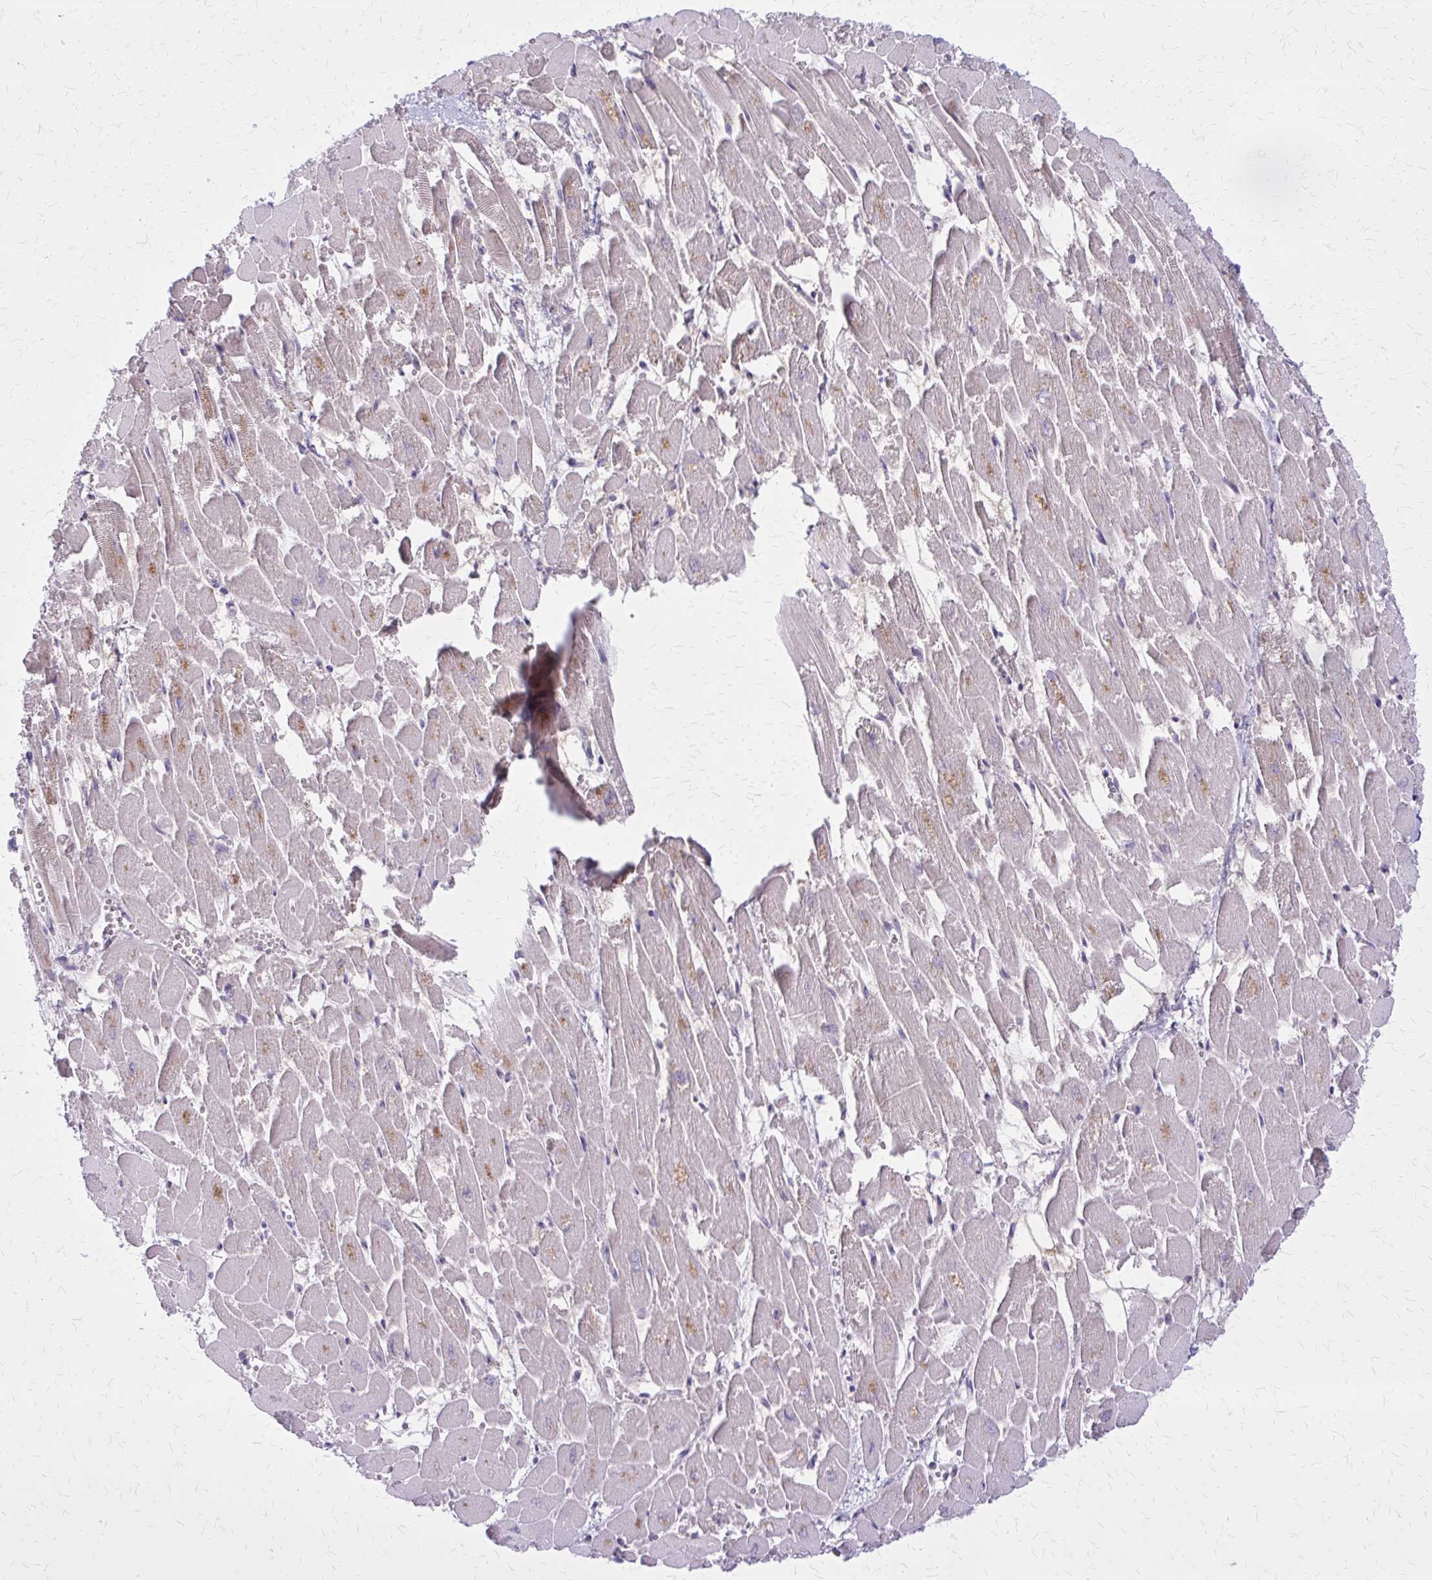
{"staining": {"intensity": "weak", "quantity": "<25%", "location": "cytoplasmic/membranous"}, "tissue": "heart muscle", "cell_type": "Cardiomyocytes", "image_type": "normal", "snomed": [{"axis": "morphology", "description": "Normal tissue, NOS"}, {"axis": "topography", "description": "Heart"}], "caption": "The histopathology image exhibits no significant staining in cardiomyocytes of heart muscle.", "gene": "GLRX", "patient": {"sex": "female", "age": 52}}